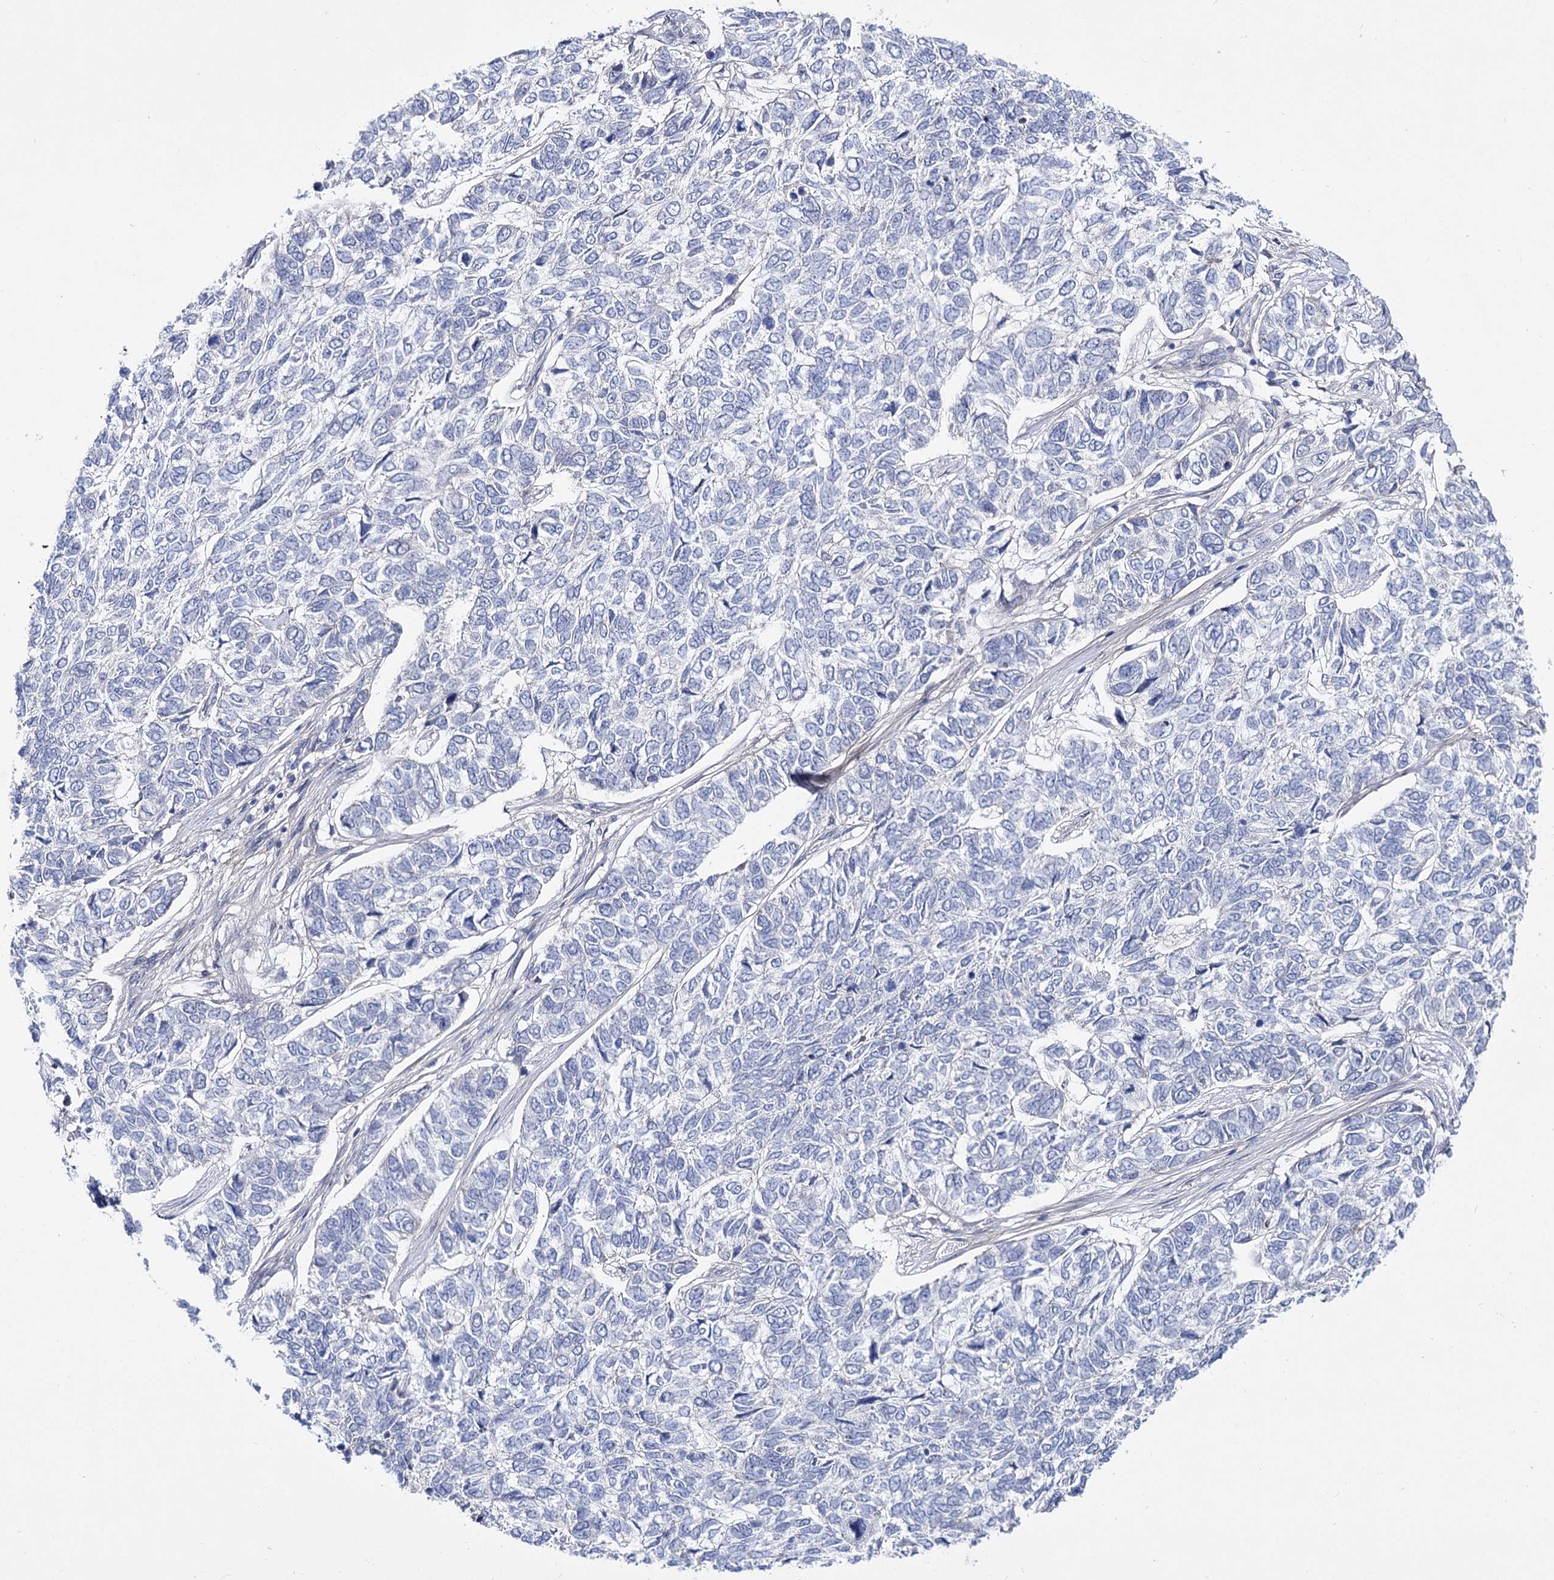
{"staining": {"intensity": "negative", "quantity": "none", "location": "none"}, "tissue": "skin cancer", "cell_type": "Tumor cells", "image_type": "cancer", "snomed": [{"axis": "morphology", "description": "Basal cell carcinoma"}, {"axis": "topography", "description": "Skin"}], "caption": "A high-resolution photomicrograph shows IHC staining of skin basal cell carcinoma, which demonstrates no significant positivity in tumor cells. (Stains: DAB IHC with hematoxylin counter stain, Microscopy: brightfield microscopy at high magnification).", "gene": "LRRC14B", "patient": {"sex": "female", "age": 65}}